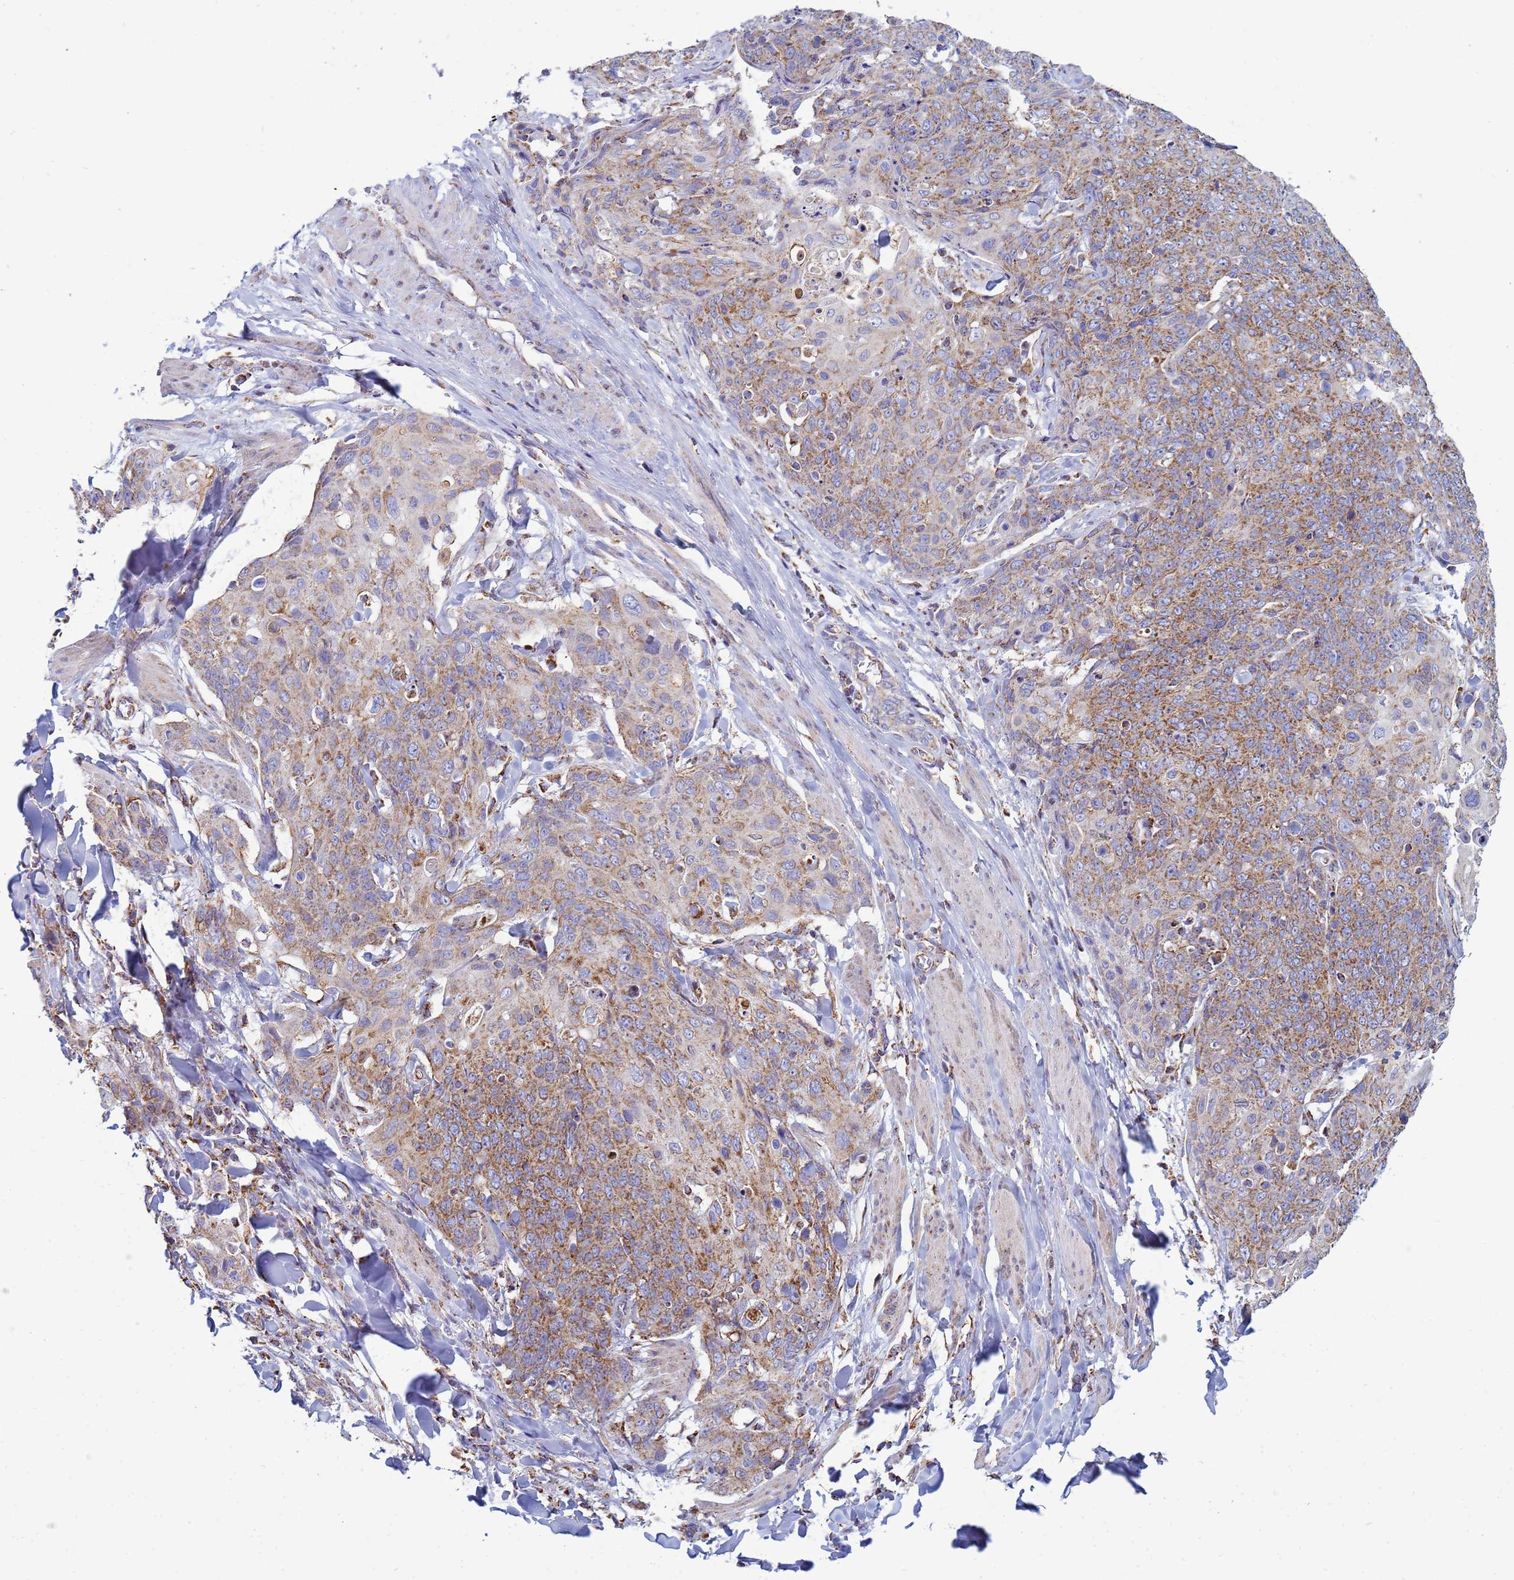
{"staining": {"intensity": "moderate", "quantity": ">75%", "location": "cytoplasmic/membranous"}, "tissue": "skin cancer", "cell_type": "Tumor cells", "image_type": "cancer", "snomed": [{"axis": "morphology", "description": "Squamous cell carcinoma, NOS"}, {"axis": "topography", "description": "Skin"}, {"axis": "topography", "description": "Vulva"}], "caption": "Immunohistochemistry (IHC) of human skin squamous cell carcinoma exhibits medium levels of moderate cytoplasmic/membranous positivity in about >75% of tumor cells. The staining is performed using DAB (3,3'-diaminobenzidine) brown chromogen to label protein expression. The nuclei are counter-stained blue using hematoxylin.", "gene": "COQ4", "patient": {"sex": "female", "age": 85}}